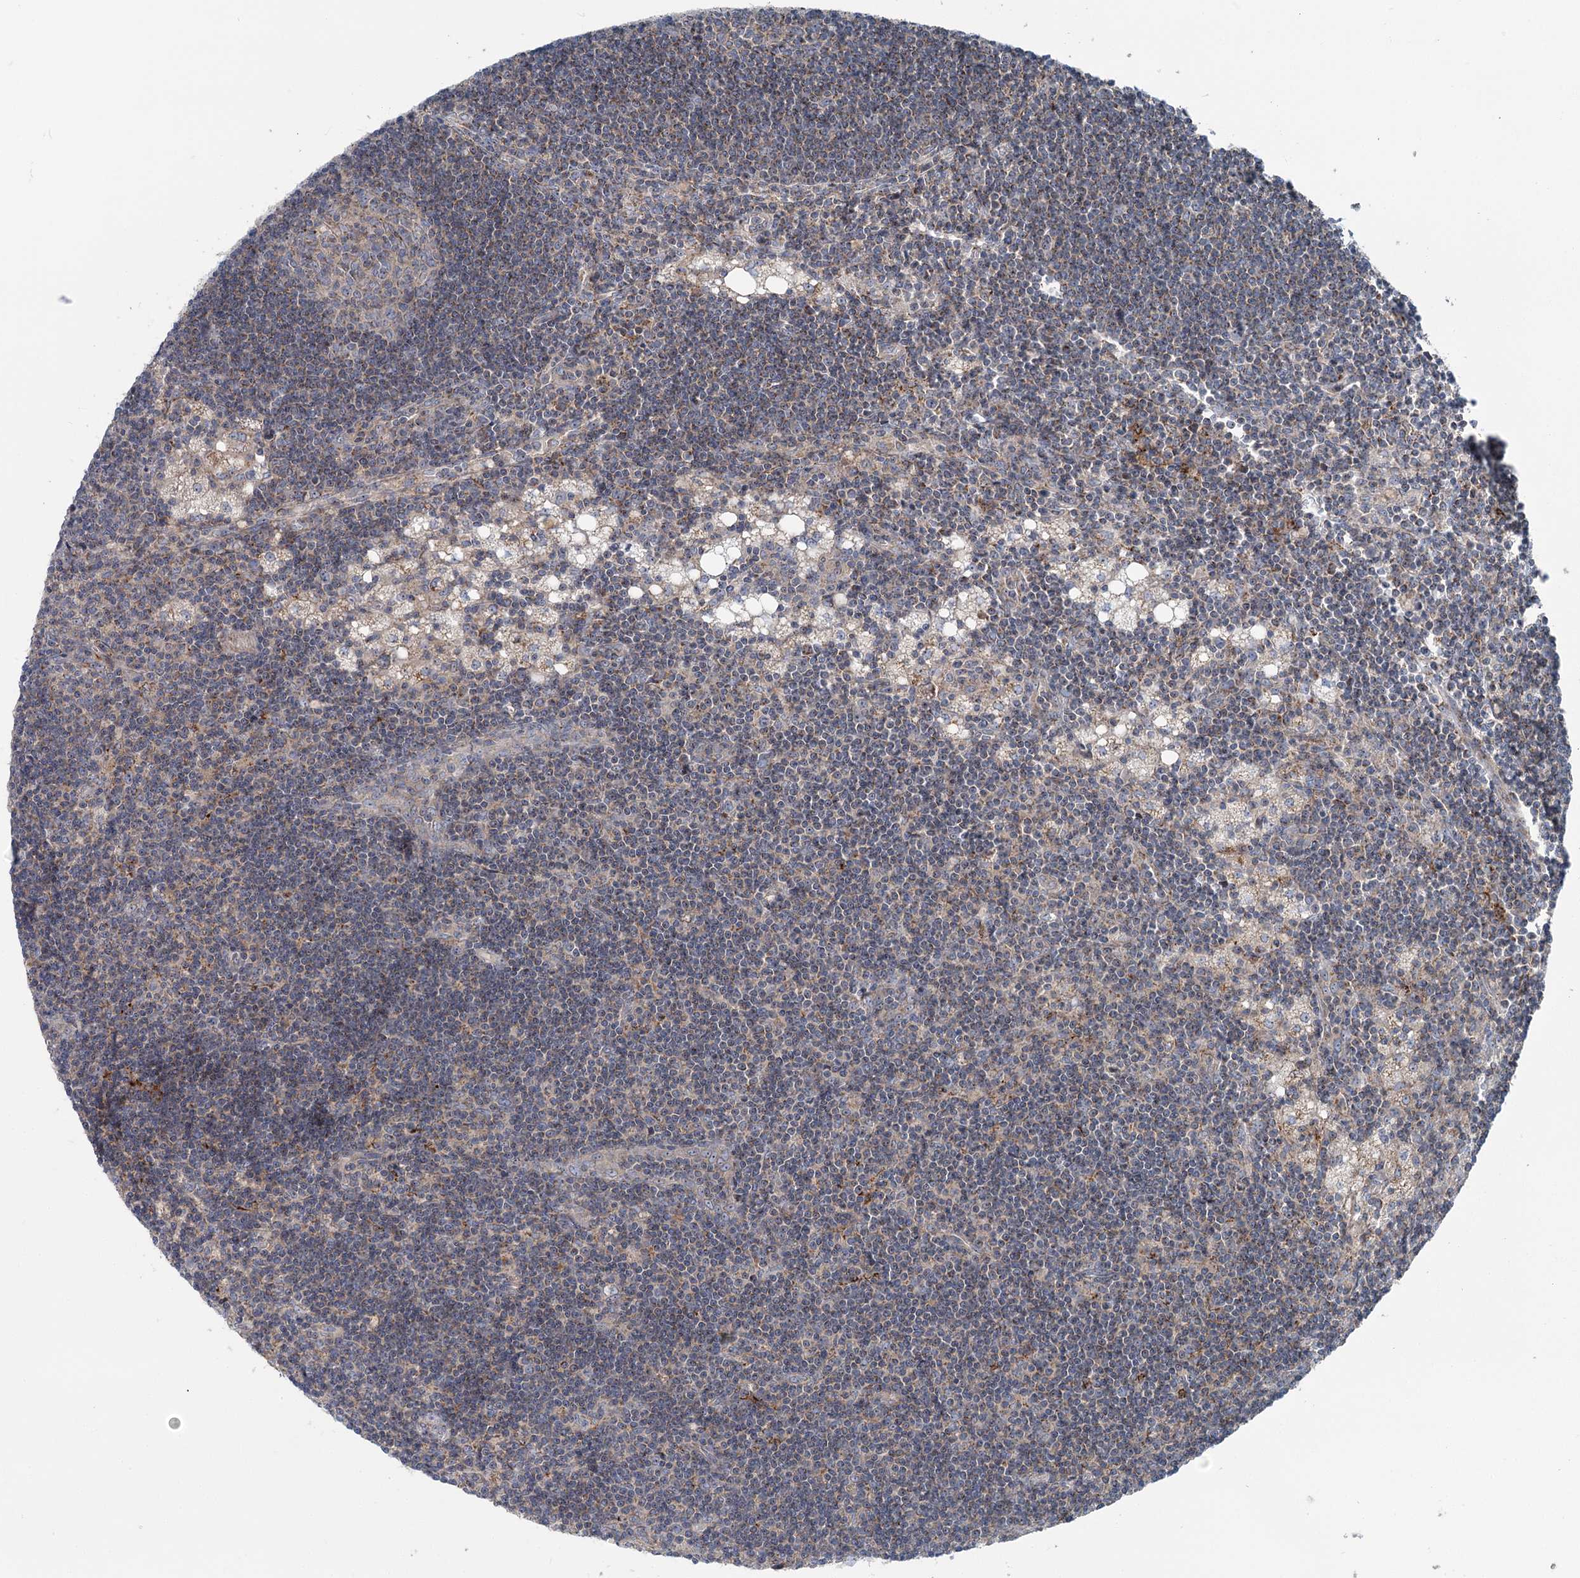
{"staining": {"intensity": "negative", "quantity": "none", "location": "none"}, "tissue": "lymph node", "cell_type": "Germinal center cells", "image_type": "normal", "snomed": [{"axis": "morphology", "description": "Normal tissue, NOS"}, {"axis": "topography", "description": "Lymph node"}], "caption": "High magnification brightfield microscopy of normal lymph node stained with DAB (brown) and counterstained with hematoxylin (blue): germinal center cells show no significant expression.", "gene": "MARK2", "patient": {"sex": "male", "age": 24}}